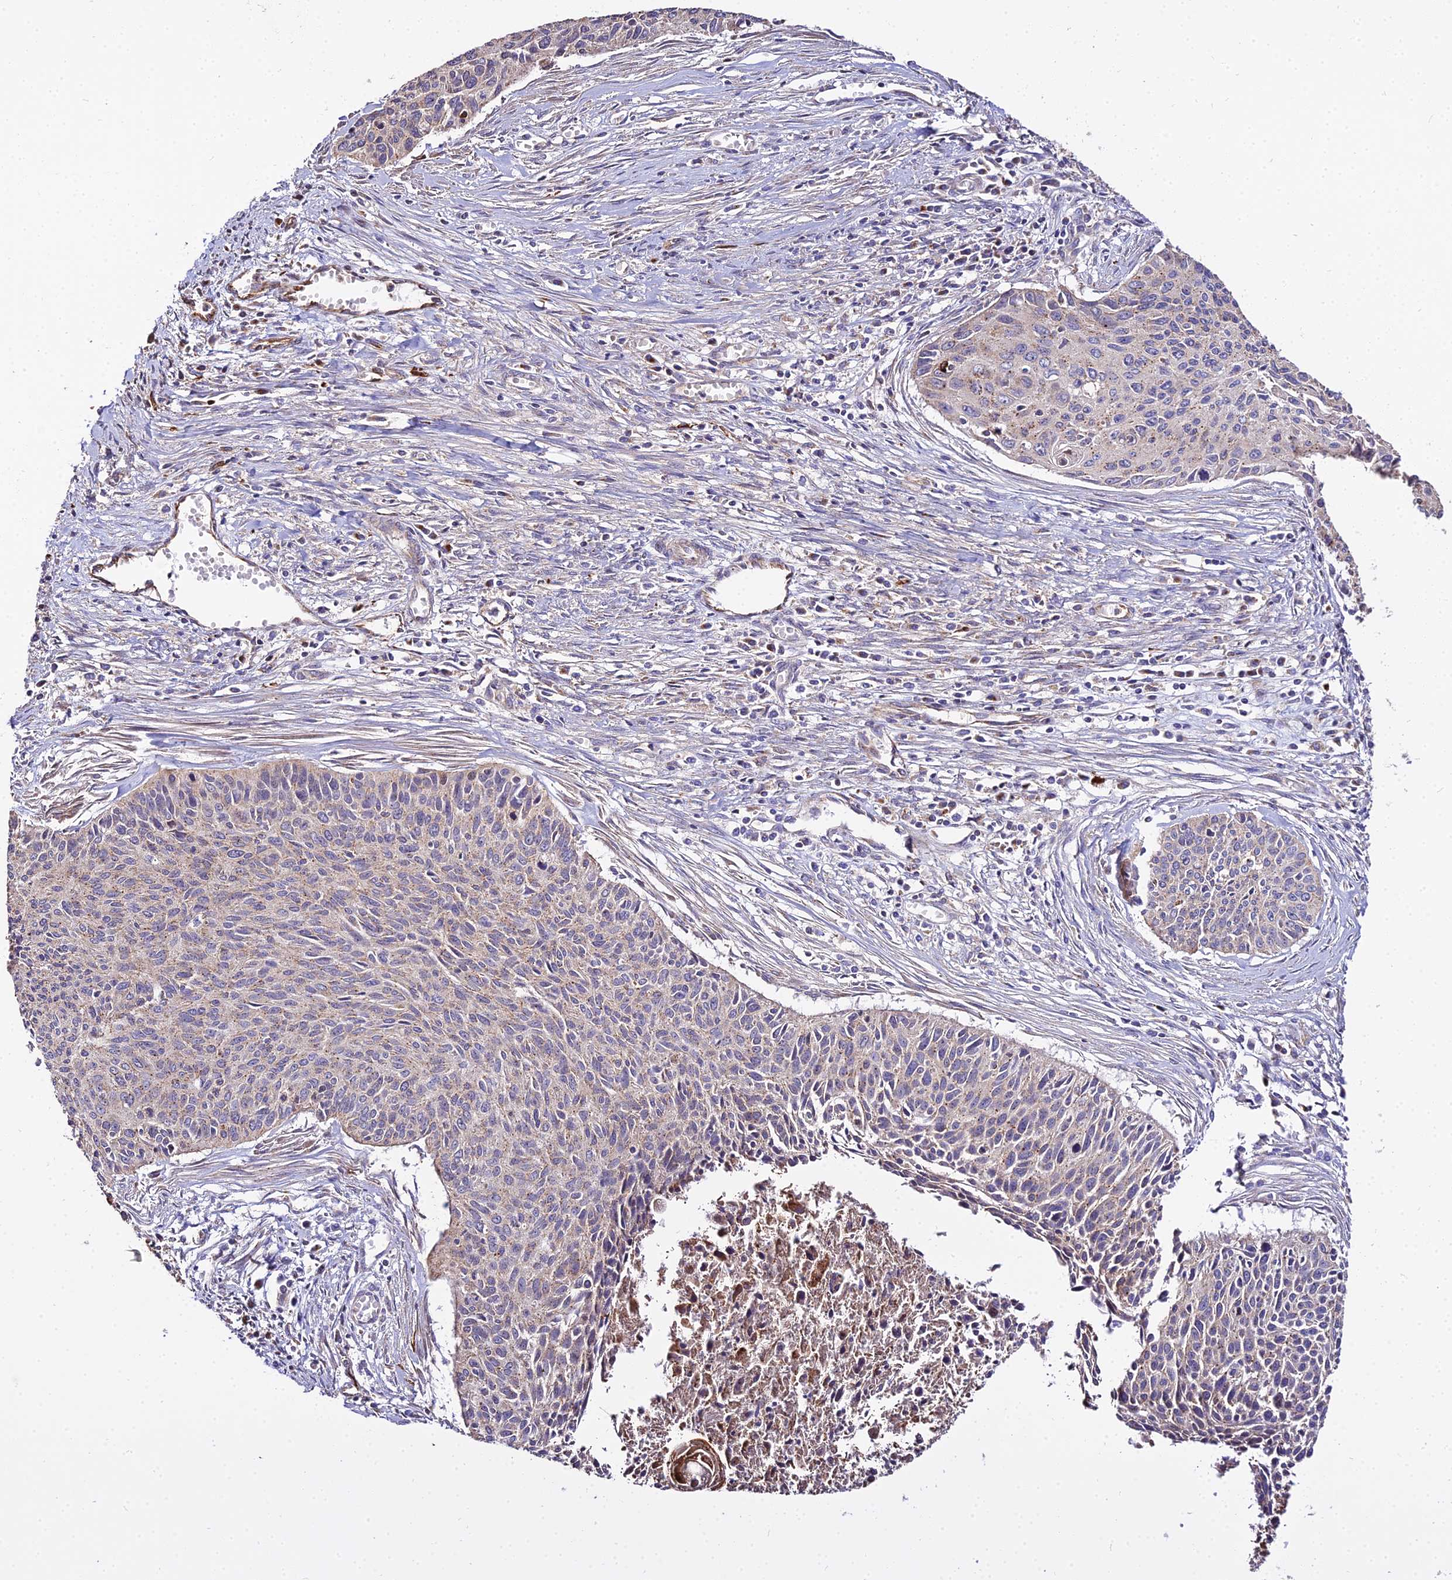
{"staining": {"intensity": "weak", "quantity": "<25%", "location": "cytoplasmic/membranous"}, "tissue": "cervical cancer", "cell_type": "Tumor cells", "image_type": "cancer", "snomed": [{"axis": "morphology", "description": "Squamous cell carcinoma, NOS"}, {"axis": "topography", "description": "Cervix"}], "caption": "Cervical squamous cell carcinoma stained for a protein using immunohistochemistry (IHC) exhibits no expression tumor cells.", "gene": "PEX19", "patient": {"sex": "female", "age": 55}}